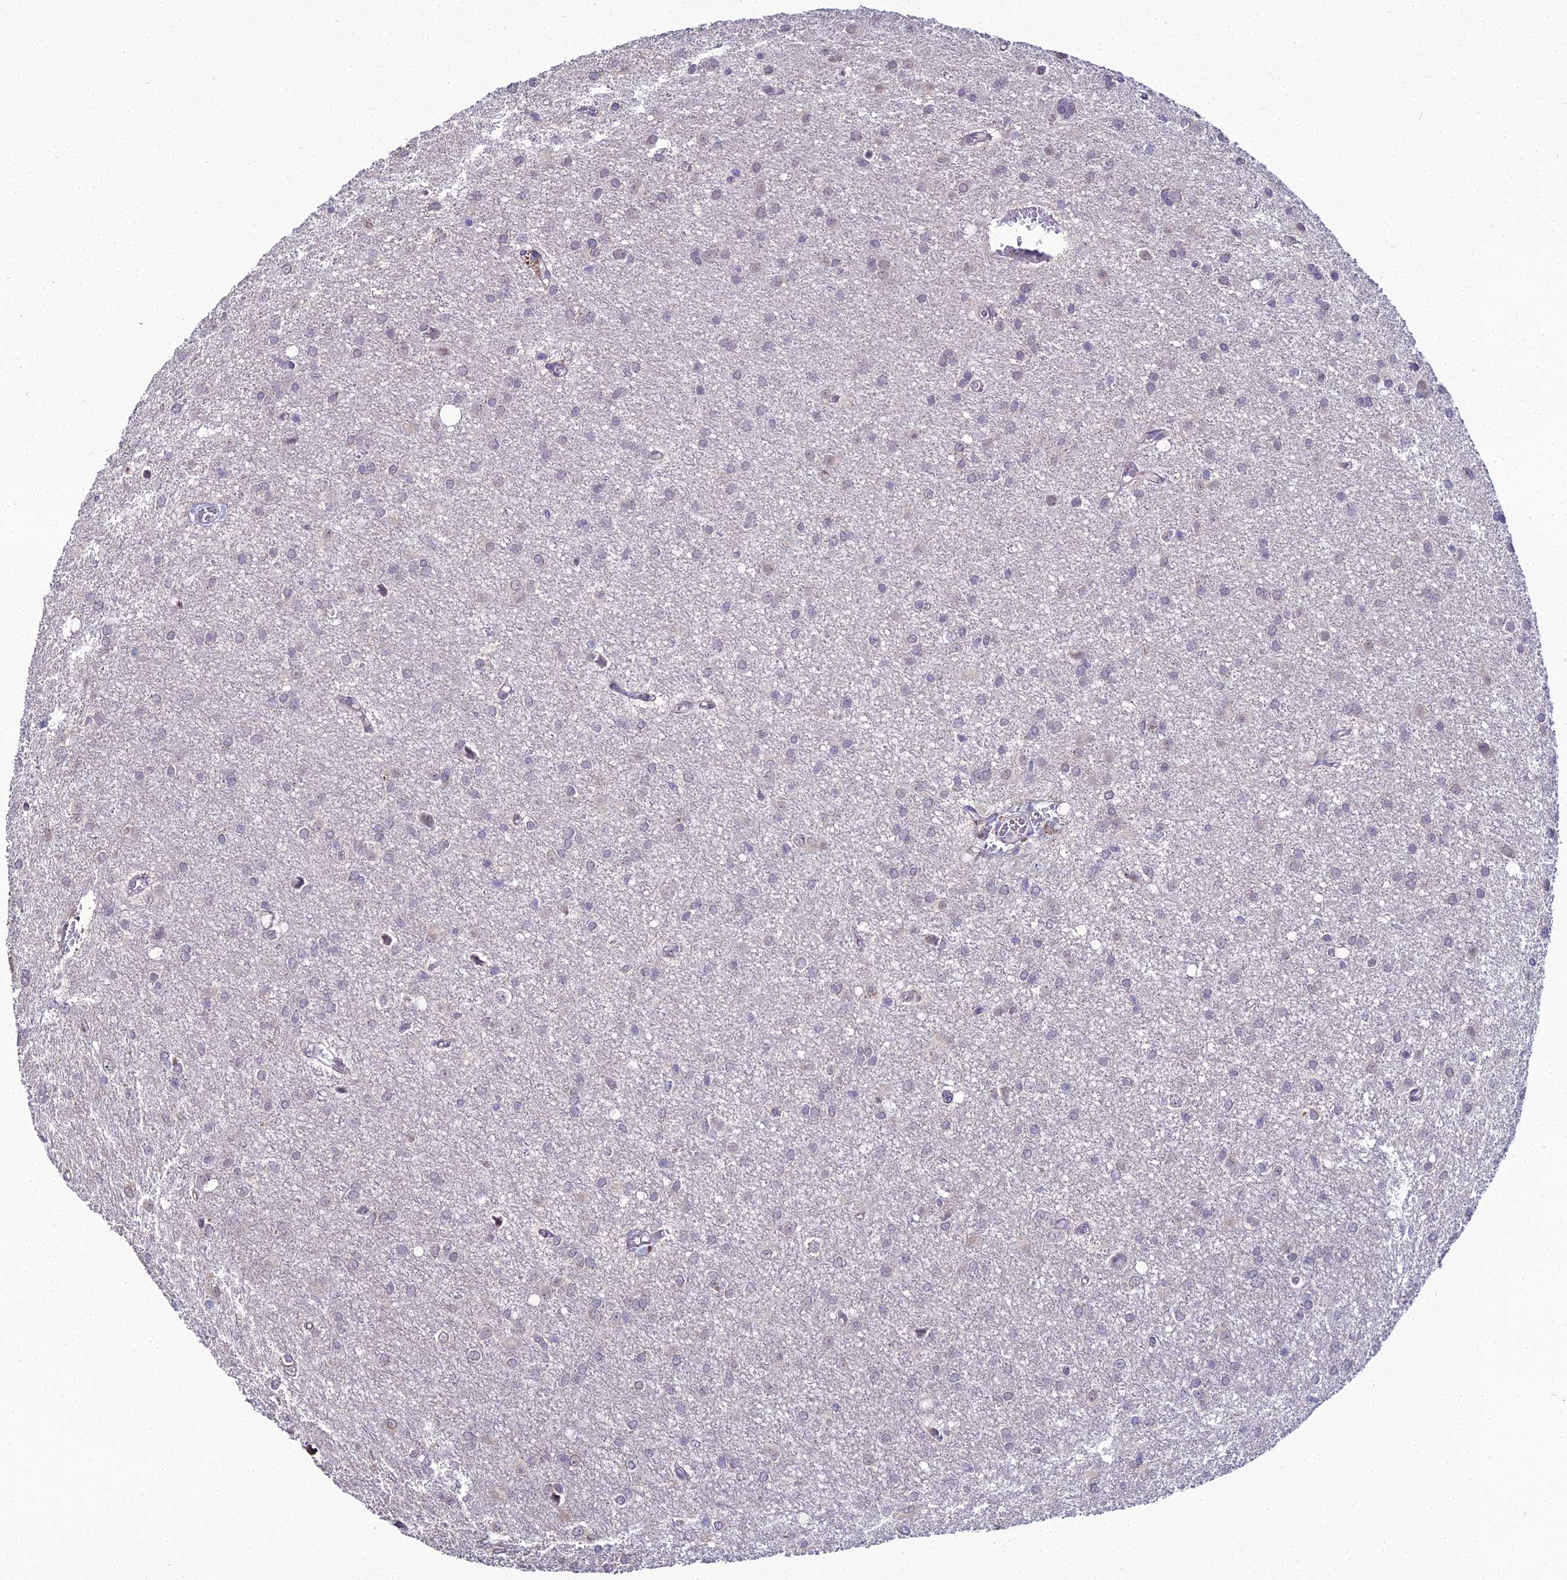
{"staining": {"intensity": "negative", "quantity": "none", "location": "none"}, "tissue": "glioma", "cell_type": "Tumor cells", "image_type": "cancer", "snomed": [{"axis": "morphology", "description": "Glioma, malignant, High grade"}, {"axis": "topography", "description": "Brain"}], "caption": "This is an immunohistochemistry histopathology image of glioma. There is no staining in tumor cells.", "gene": "TROAP", "patient": {"sex": "female", "age": 50}}